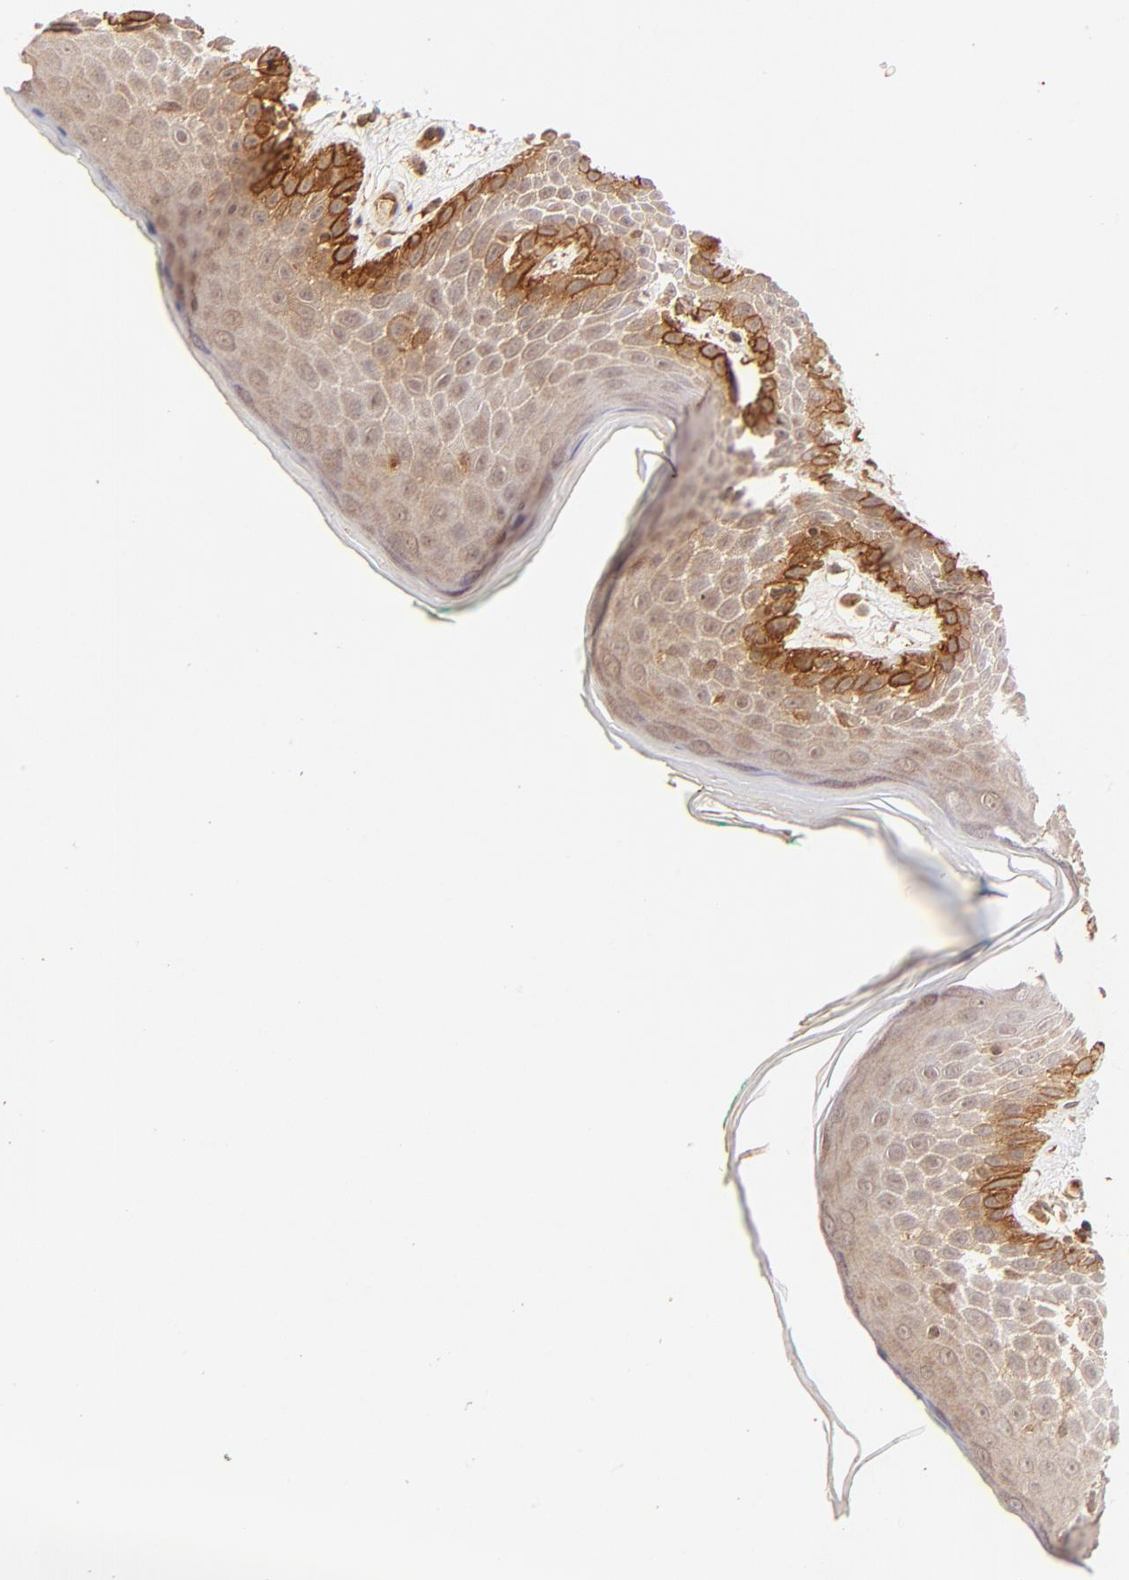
{"staining": {"intensity": "strong", "quantity": ">75%", "location": "cytoplasmic/membranous"}, "tissue": "skin", "cell_type": "Epidermal cells", "image_type": "normal", "snomed": [{"axis": "morphology", "description": "Normal tissue, NOS"}, {"axis": "topography", "description": "Anal"}], "caption": "Protein expression by IHC demonstrates strong cytoplasmic/membranous positivity in approximately >75% of epidermal cells in benign skin.", "gene": "ITGB1", "patient": {"sex": "male", "age": 74}}